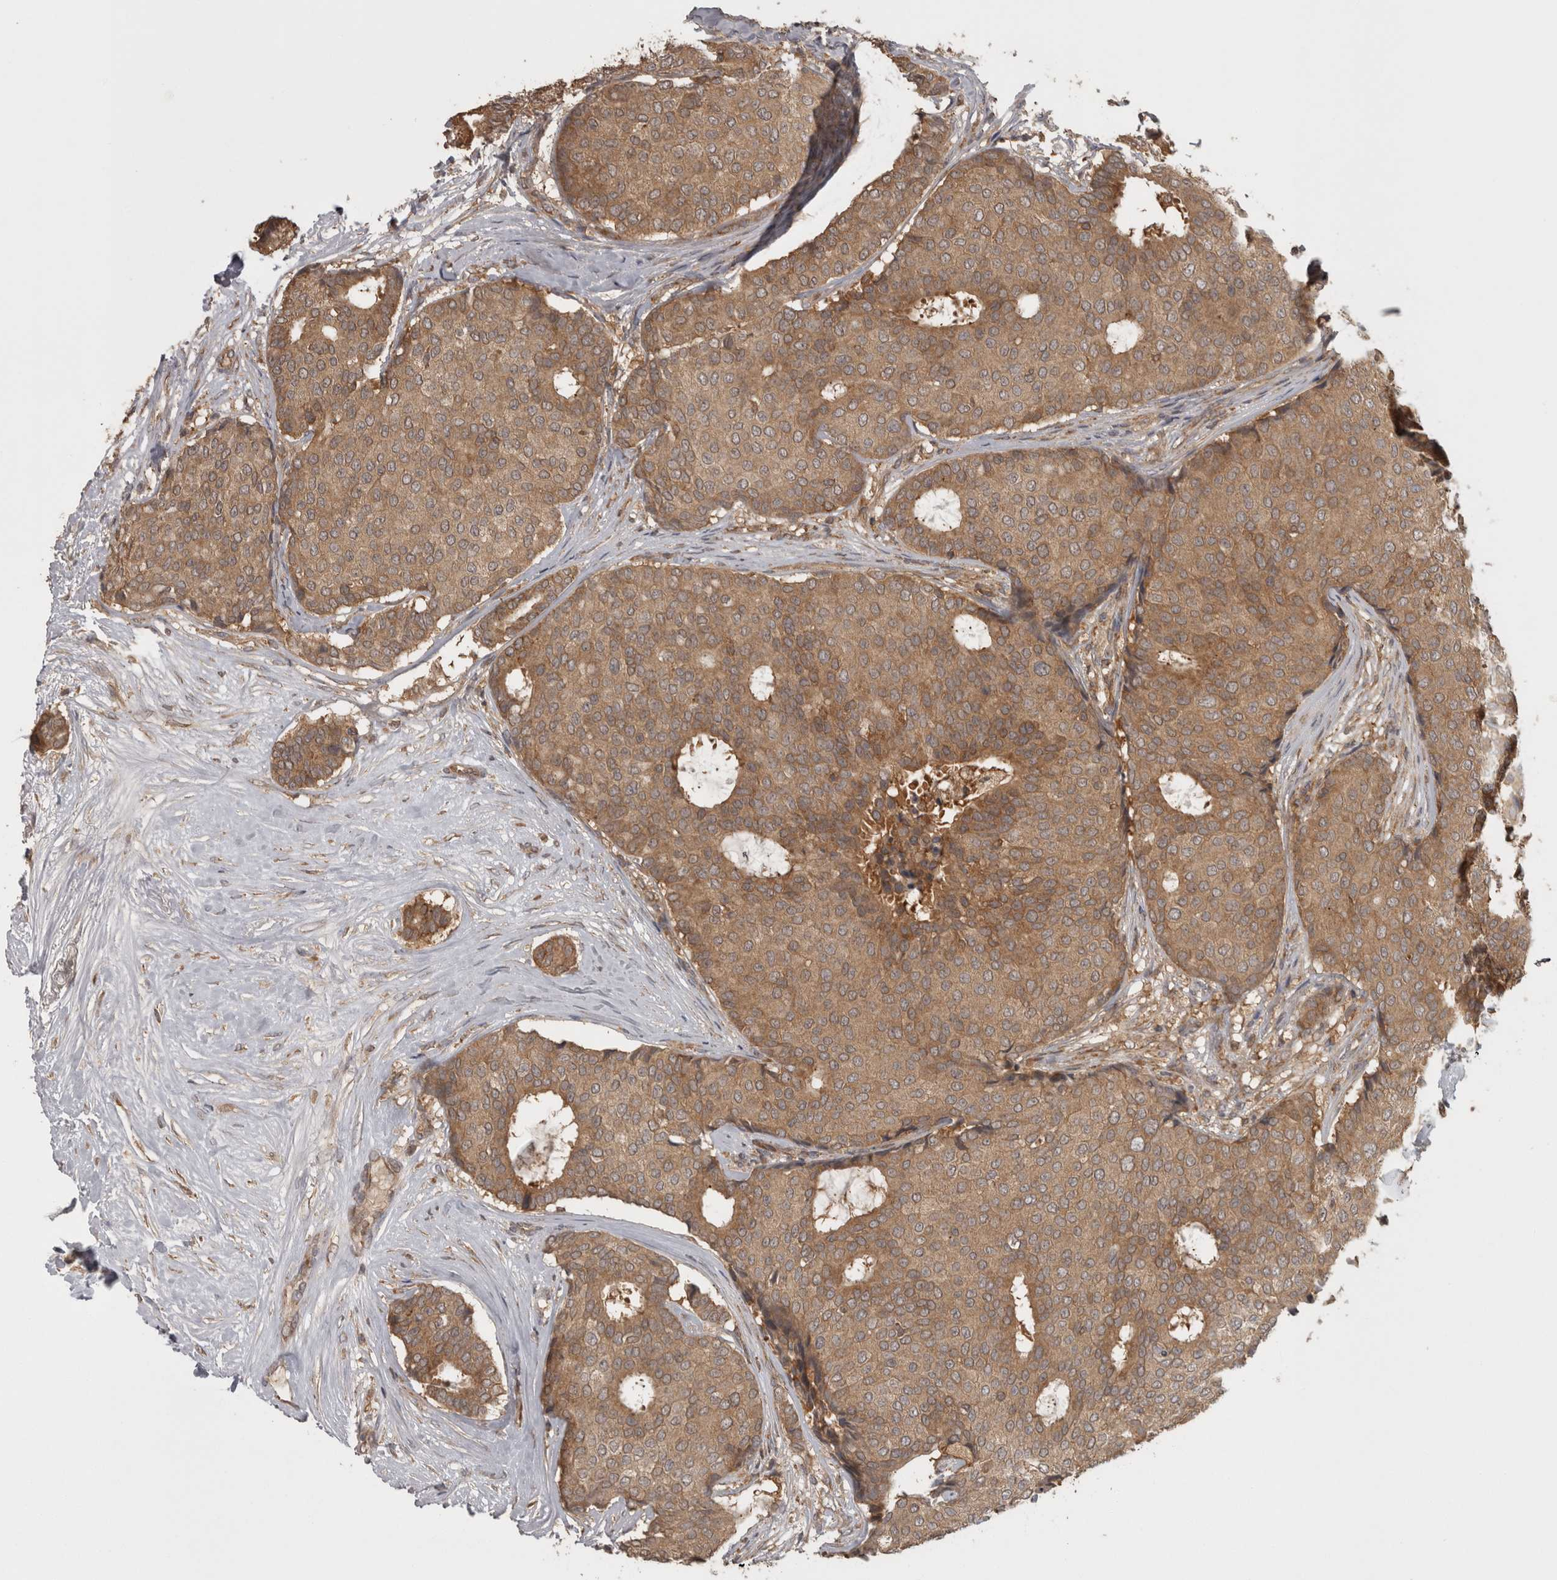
{"staining": {"intensity": "moderate", "quantity": ">75%", "location": "cytoplasmic/membranous"}, "tissue": "breast cancer", "cell_type": "Tumor cells", "image_type": "cancer", "snomed": [{"axis": "morphology", "description": "Duct carcinoma"}, {"axis": "topography", "description": "Breast"}], "caption": "Breast cancer stained for a protein reveals moderate cytoplasmic/membranous positivity in tumor cells. (Stains: DAB in brown, nuclei in blue, Microscopy: brightfield microscopy at high magnification).", "gene": "MICU3", "patient": {"sex": "female", "age": 75}}